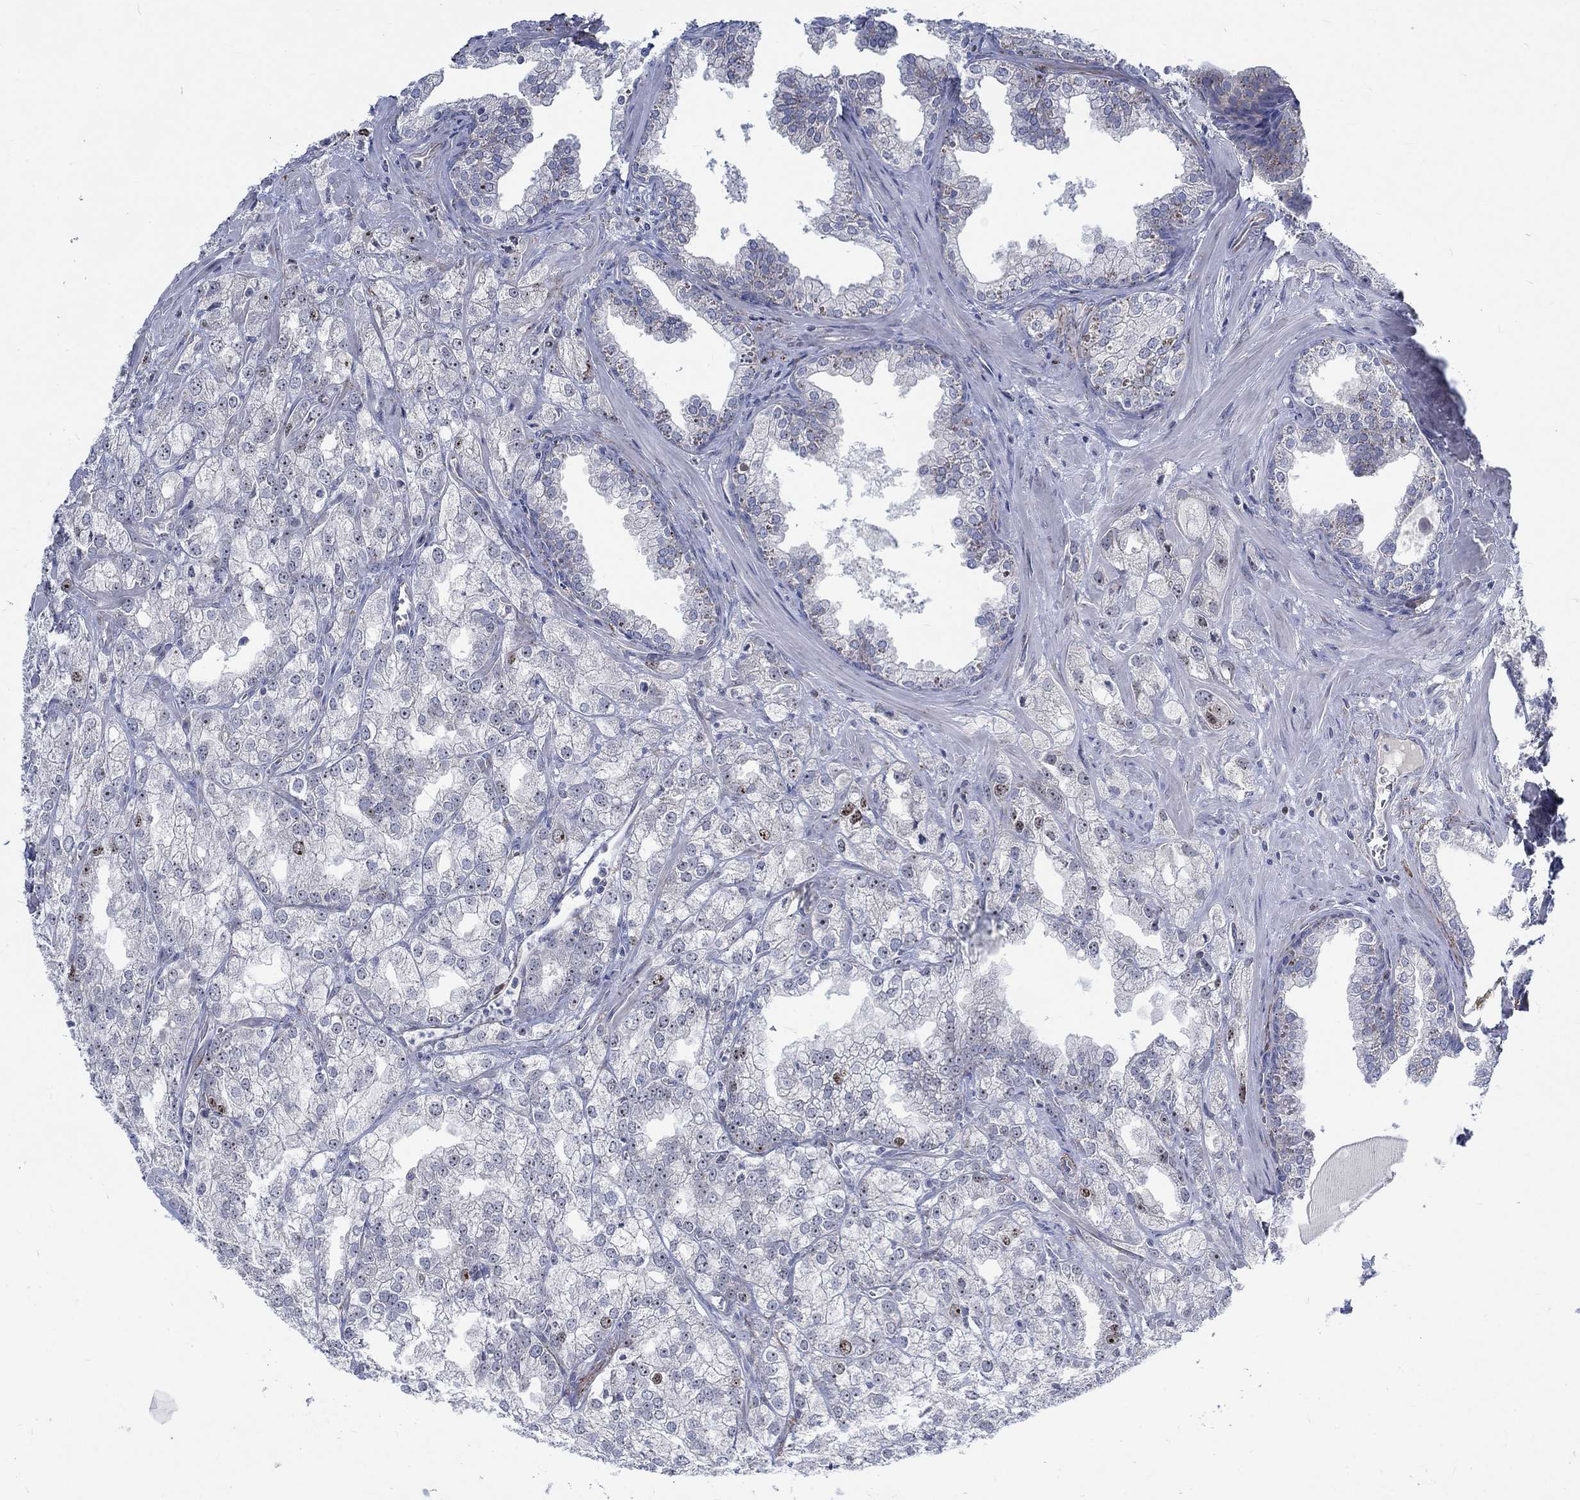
{"staining": {"intensity": "weak", "quantity": "<25%", "location": "nuclear"}, "tissue": "prostate cancer", "cell_type": "Tumor cells", "image_type": "cancer", "snomed": [{"axis": "morphology", "description": "Adenocarcinoma, NOS"}, {"axis": "topography", "description": "Prostate"}], "caption": "This is an immunohistochemistry photomicrograph of human prostate cancer (adenocarcinoma). There is no staining in tumor cells.", "gene": "MMP24", "patient": {"sex": "male", "age": 70}}